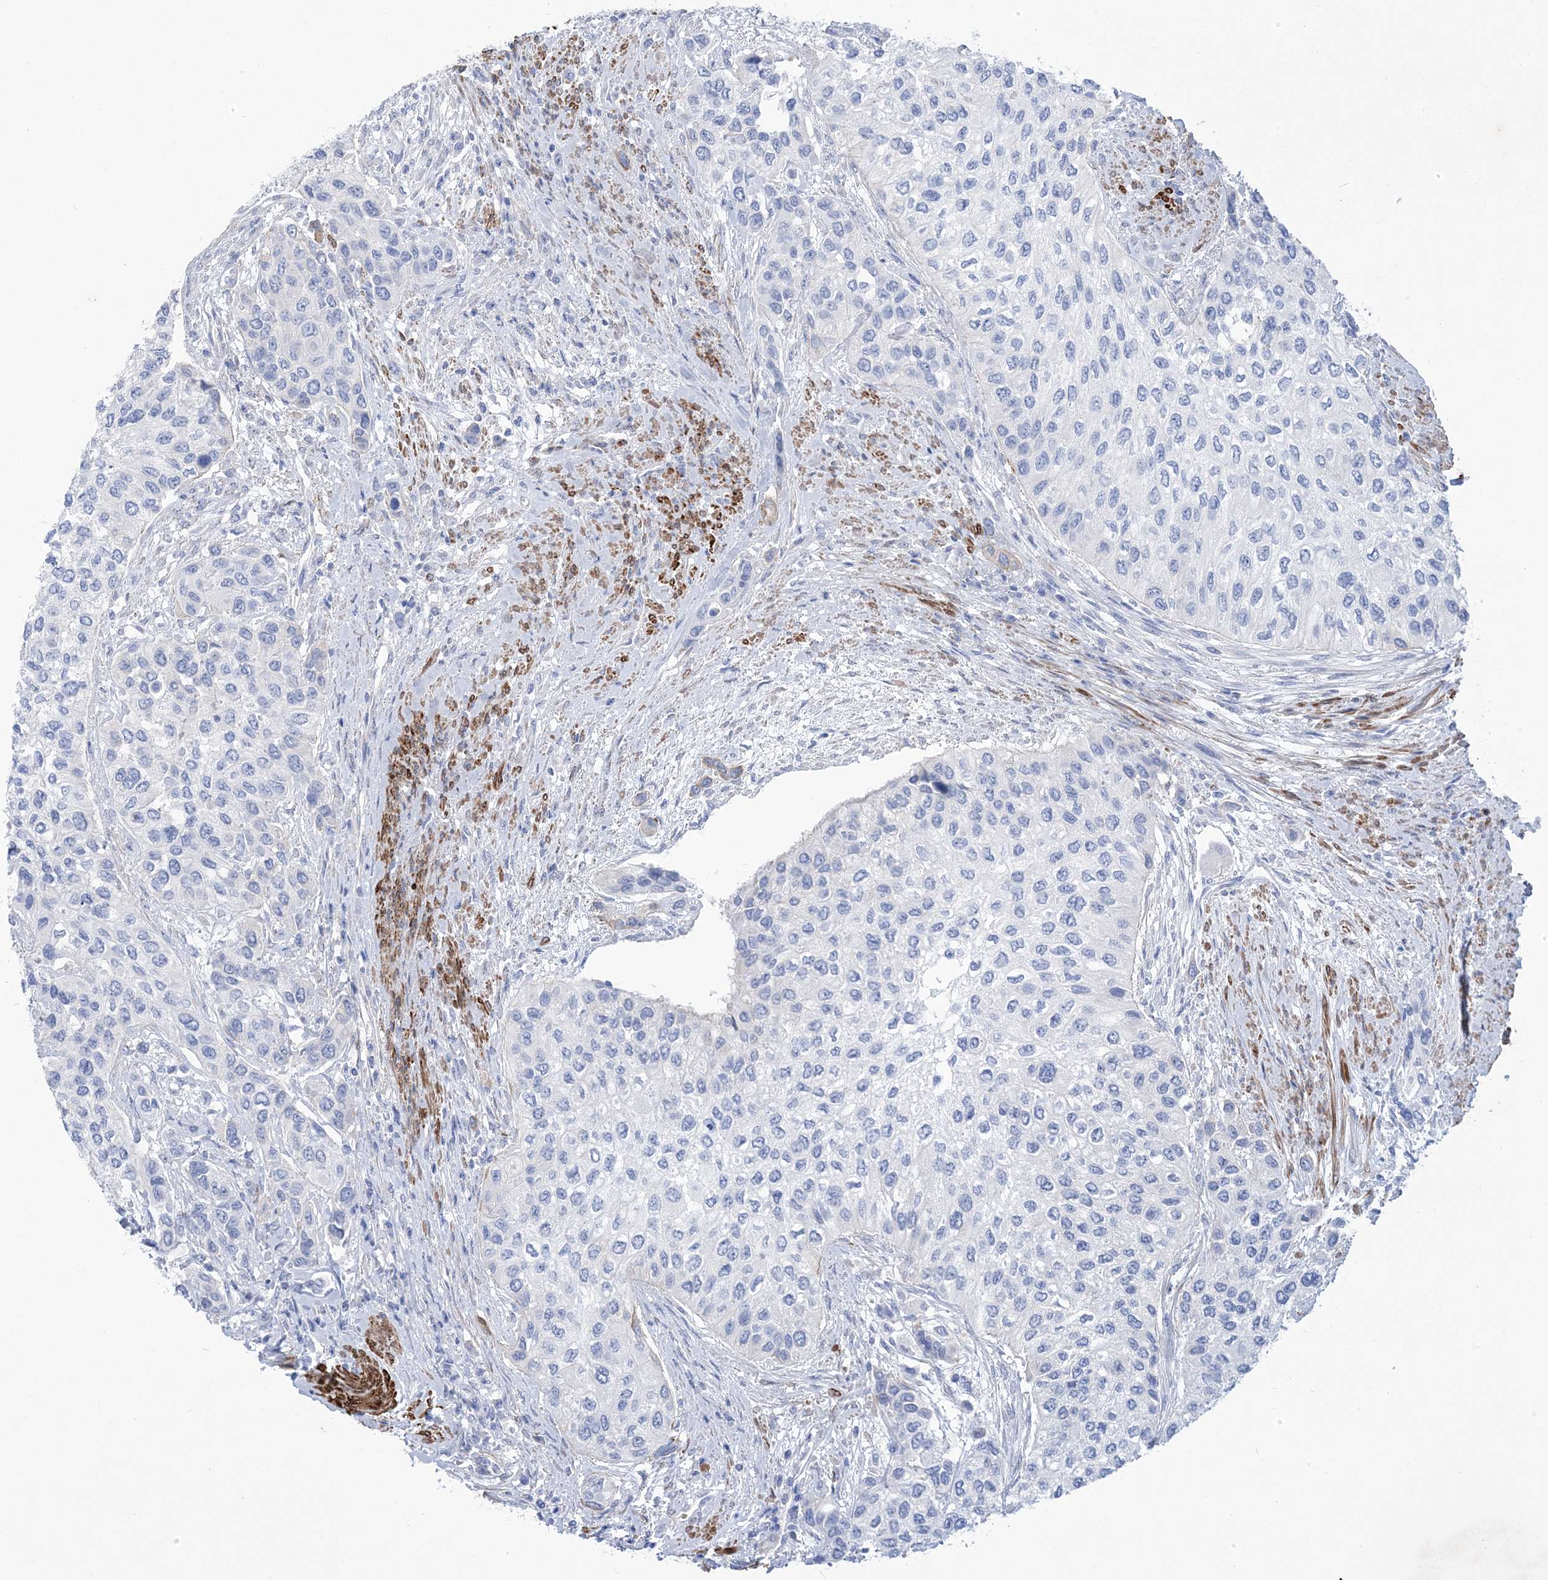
{"staining": {"intensity": "negative", "quantity": "none", "location": "none"}, "tissue": "urothelial cancer", "cell_type": "Tumor cells", "image_type": "cancer", "snomed": [{"axis": "morphology", "description": "Normal tissue, NOS"}, {"axis": "morphology", "description": "Urothelial carcinoma, High grade"}, {"axis": "topography", "description": "Vascular tissue"}, {"axis": "topography", "description": "Urinary bladder"}], "caption": "IHC image of neoplastic tissue: human urothelial carcinoma (high-grade) stained with DAB displays no significant protein staining in tumor cells.", "gene": "WDR74", "patient": {"sex": "female", "age": 56}}